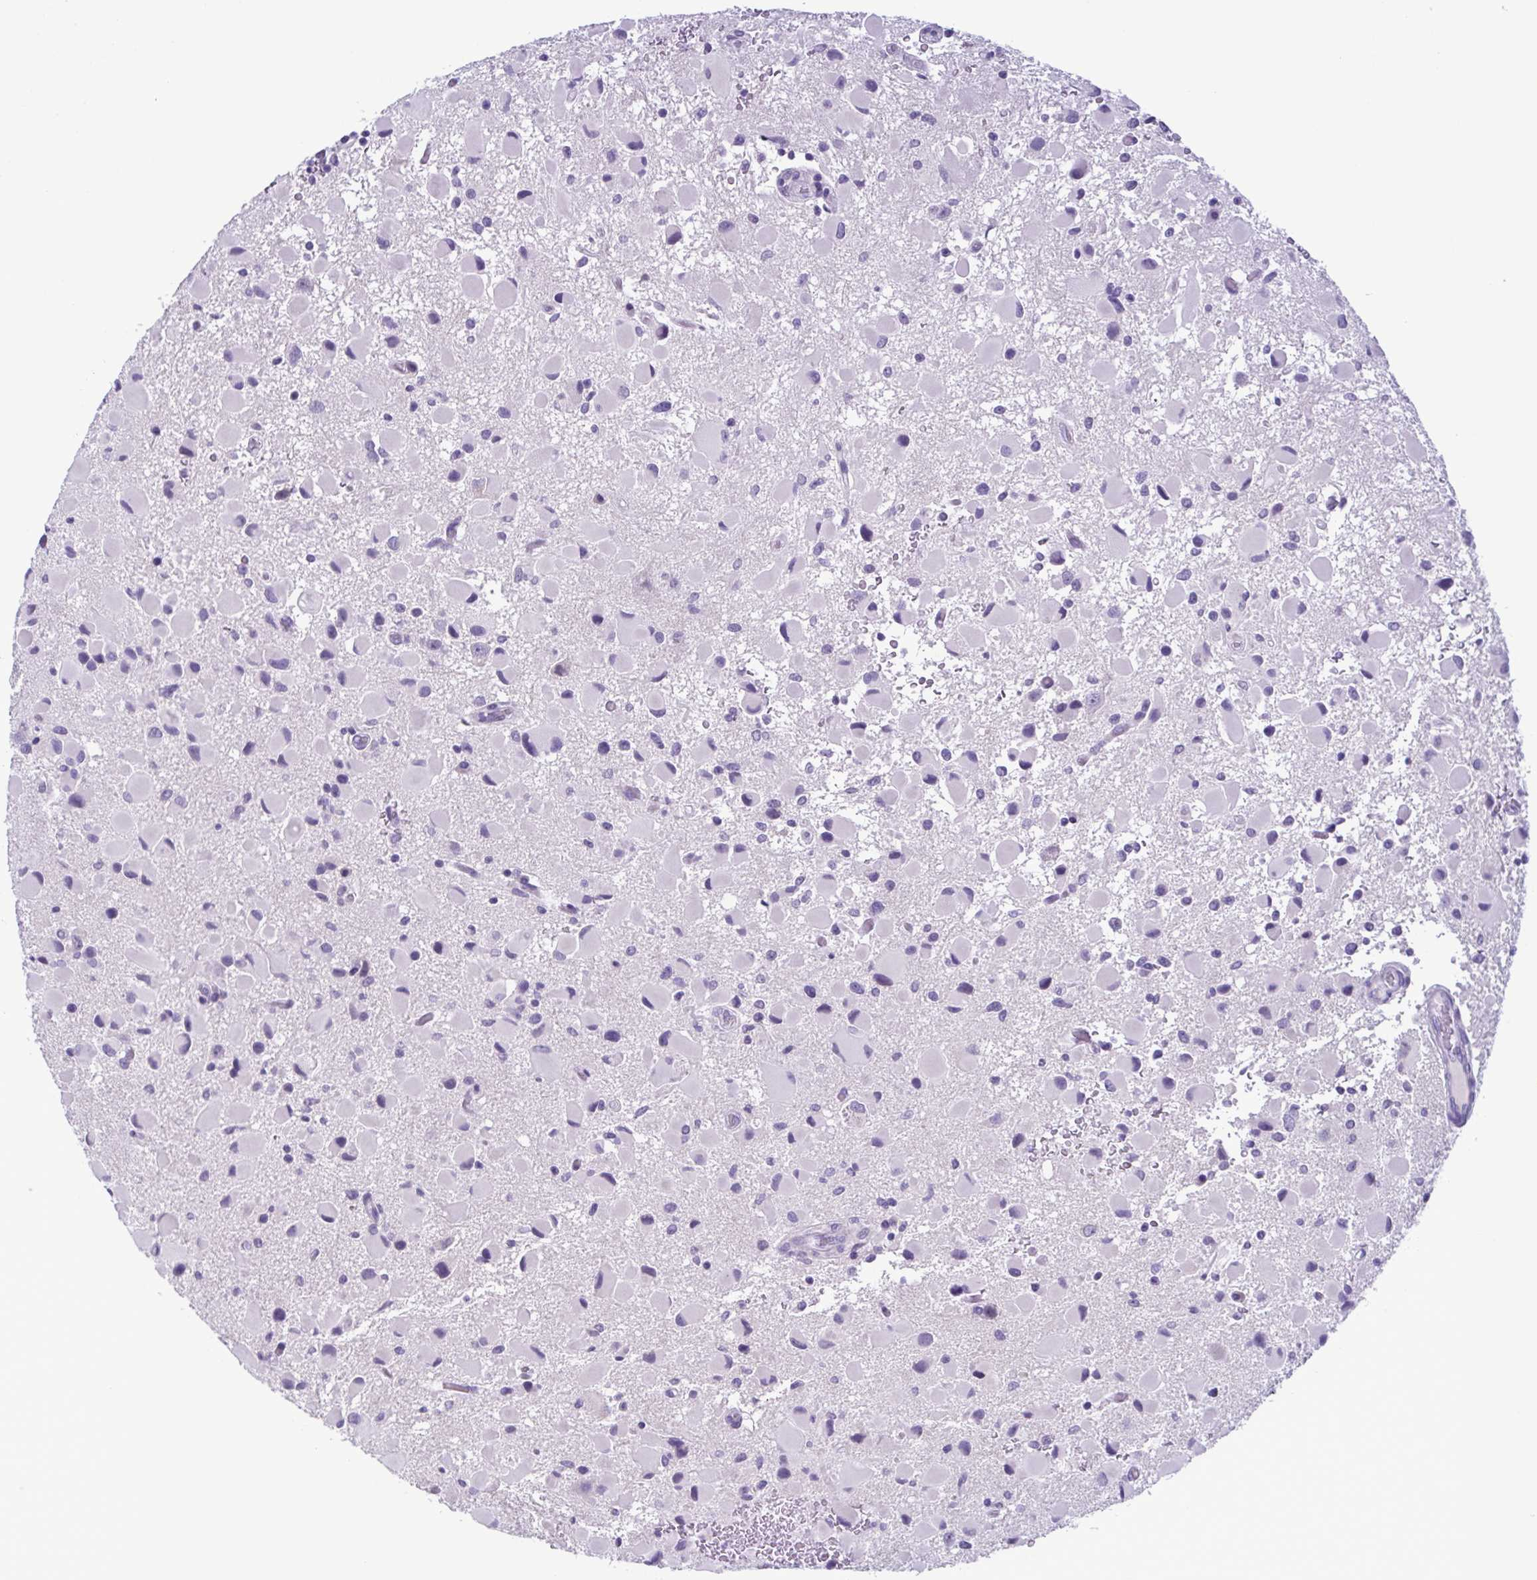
{"staining": {"intensity": "negative", "quantity": "none", "location": "none"}, "tissue": "glioma", "cell_type": "Tumor cells", "image_type": "cancer", "snomed": [{"axis": "morphology", "description": "Glioma, malignant, Low grade"}, {"axis": "topography", "description": "Brain"}], "caption": "Human glioma stained for a protein using immunohistochemistry reveals no expression in tumor cells.", "gene": "INAFM1", "patient": {"sex": "female", "age": 32}}